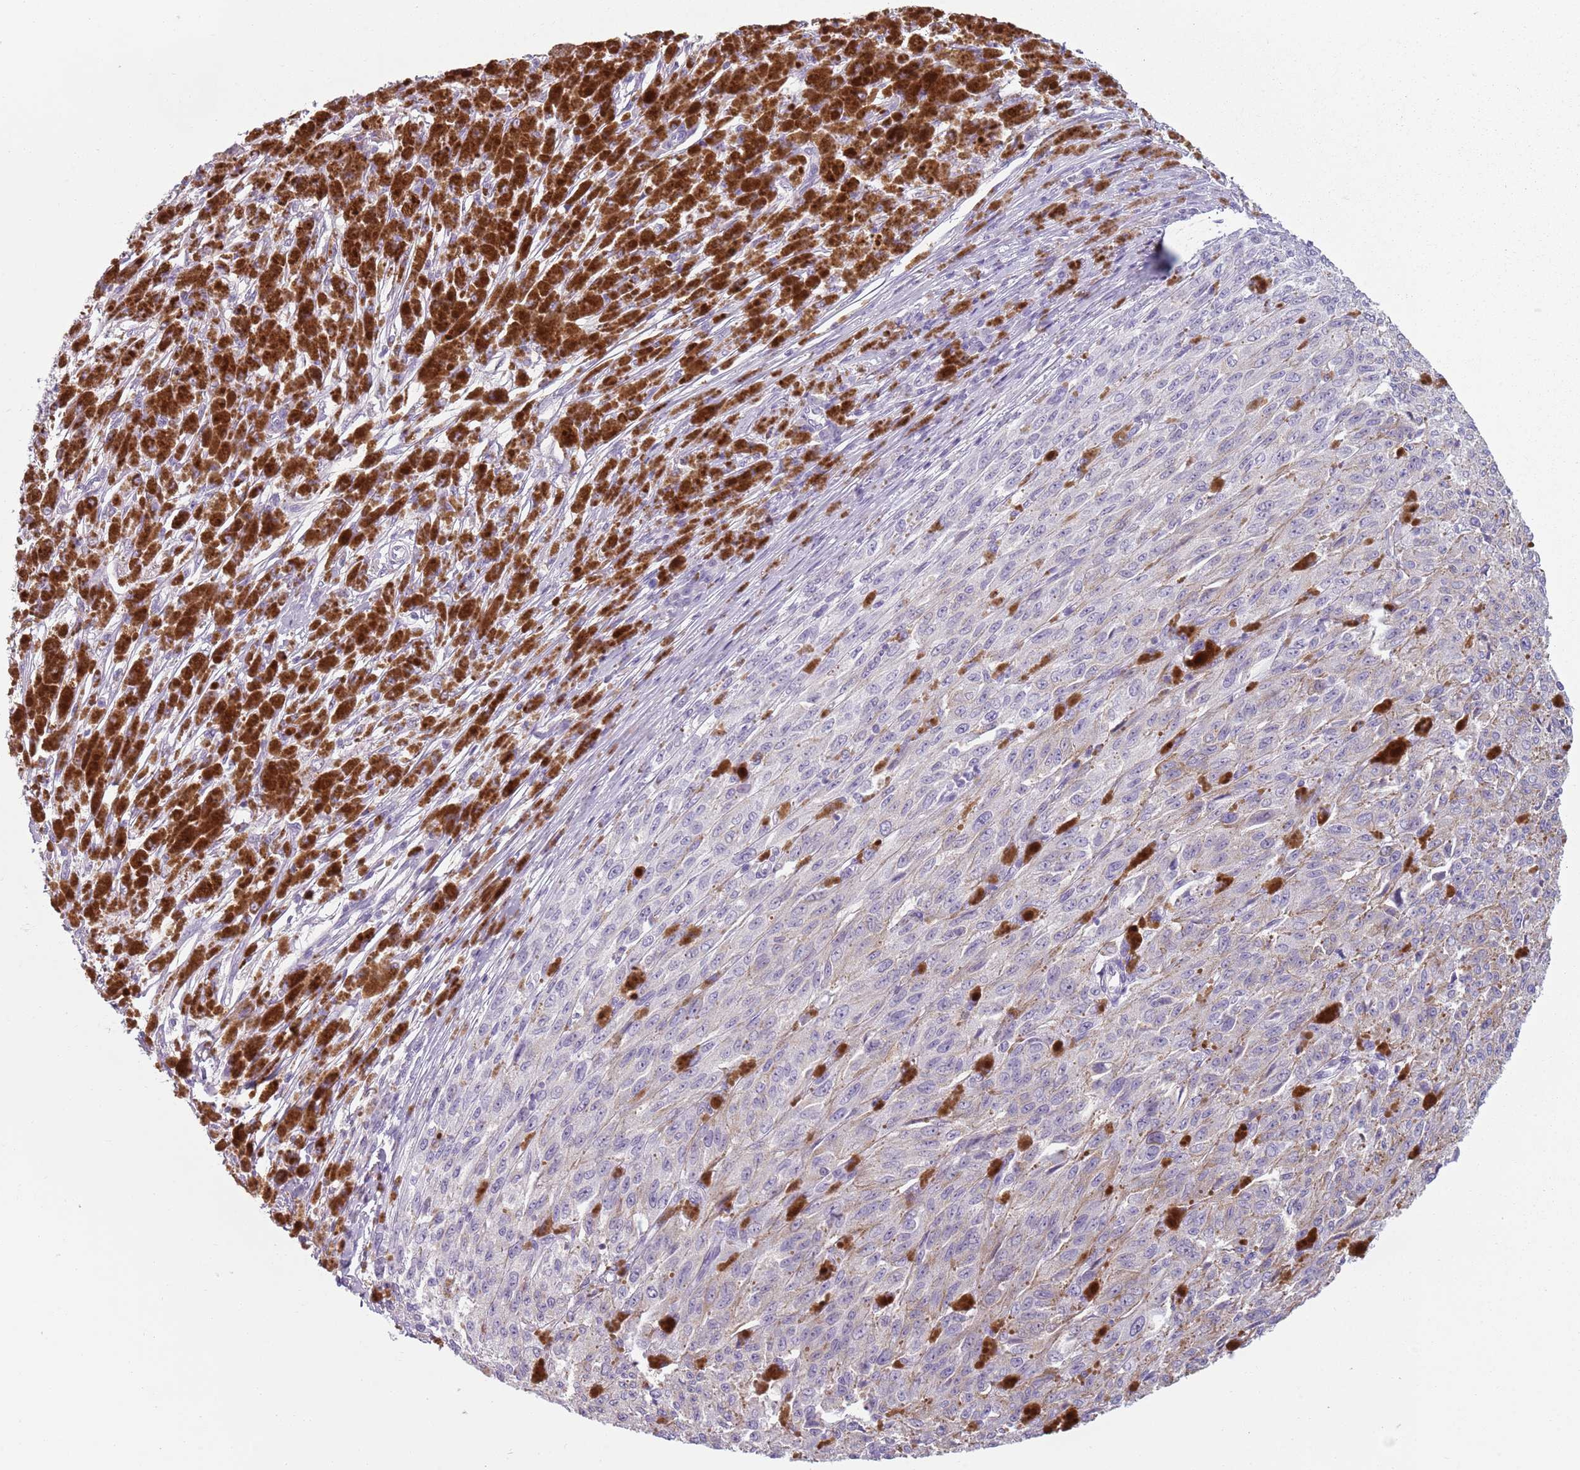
{"staining": {"intensity": "negative", "quantity": "none", "location": "none"}, "tissue": "melanoma", "cell_type": "Tumor cells", "image_type": "cancer", "snomed": [{"axis": "morphology", "description": "Malignant melanoma, NOS"}, {"axis": "topography", "description": "Skin"}], "caption": "This is a image of immunohistochemistry staining of malignant melanoma, which shows no staining in tumor cells.", "gene": "PIEZO1", "patient": {"sex": "female", "age": 52}}